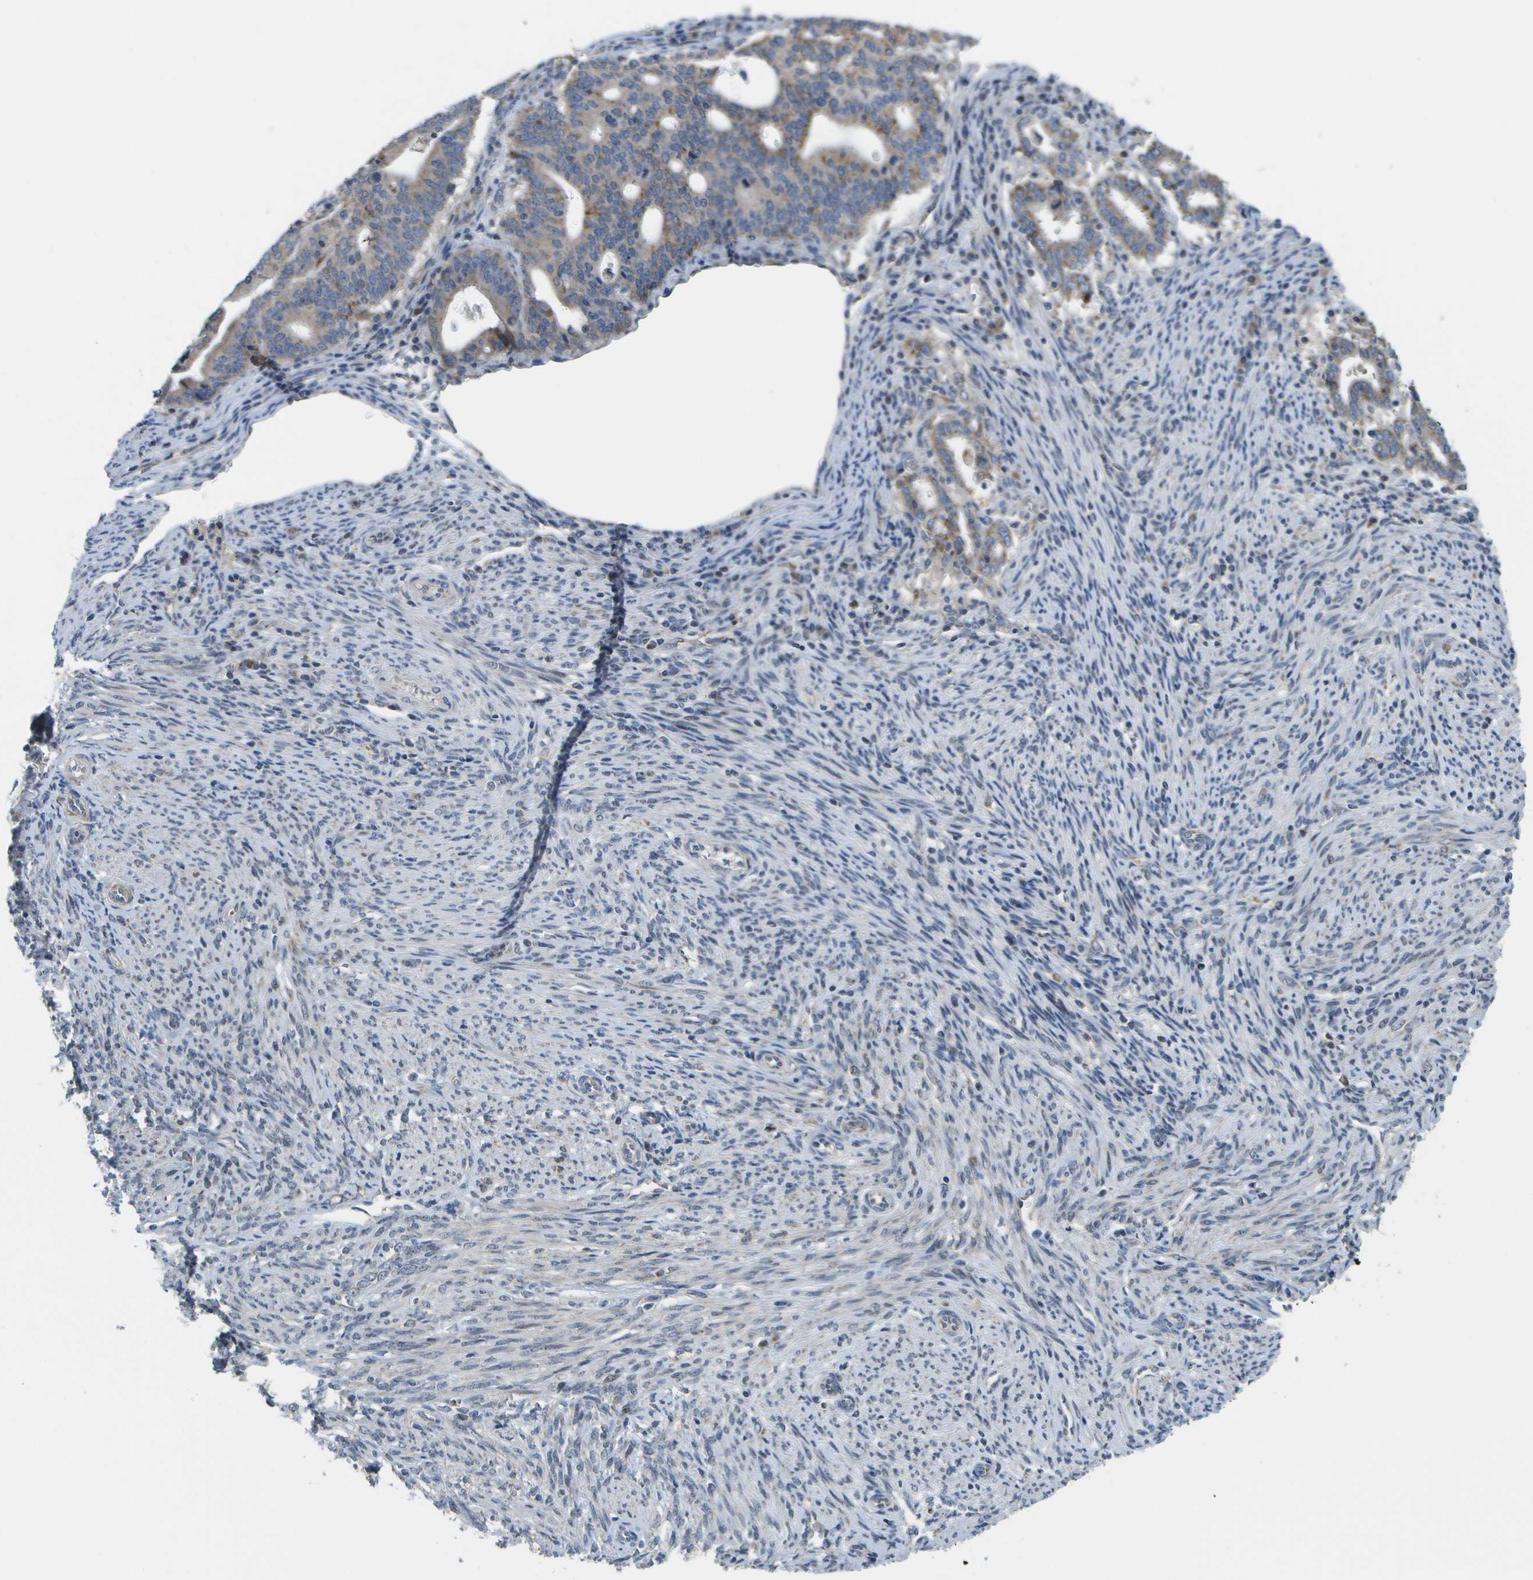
{"staining": {"intensity": "moderate", "quantity": ">75%", "location": "cytoplasmic/membranous"}, "tissue": "endometrial cancer", "cell_type": "Tumor cells", "image_type": "cancer", "snomed": [{"axis": "morphology", "description": "Adenocarcinoma, NOS"}, {"axis": "topography", "description": "Uterus"}], "caption": "Adenocarcinoma (endometrial) stained with DAB (3,3'-diaminobenzidine) IHC displays medium levels of moderate cytoplasmic/membranous positivity in approximately >75% of tumor cells.", "gene": "HADHA", "patient": {"sex": "female", "age": 83}}